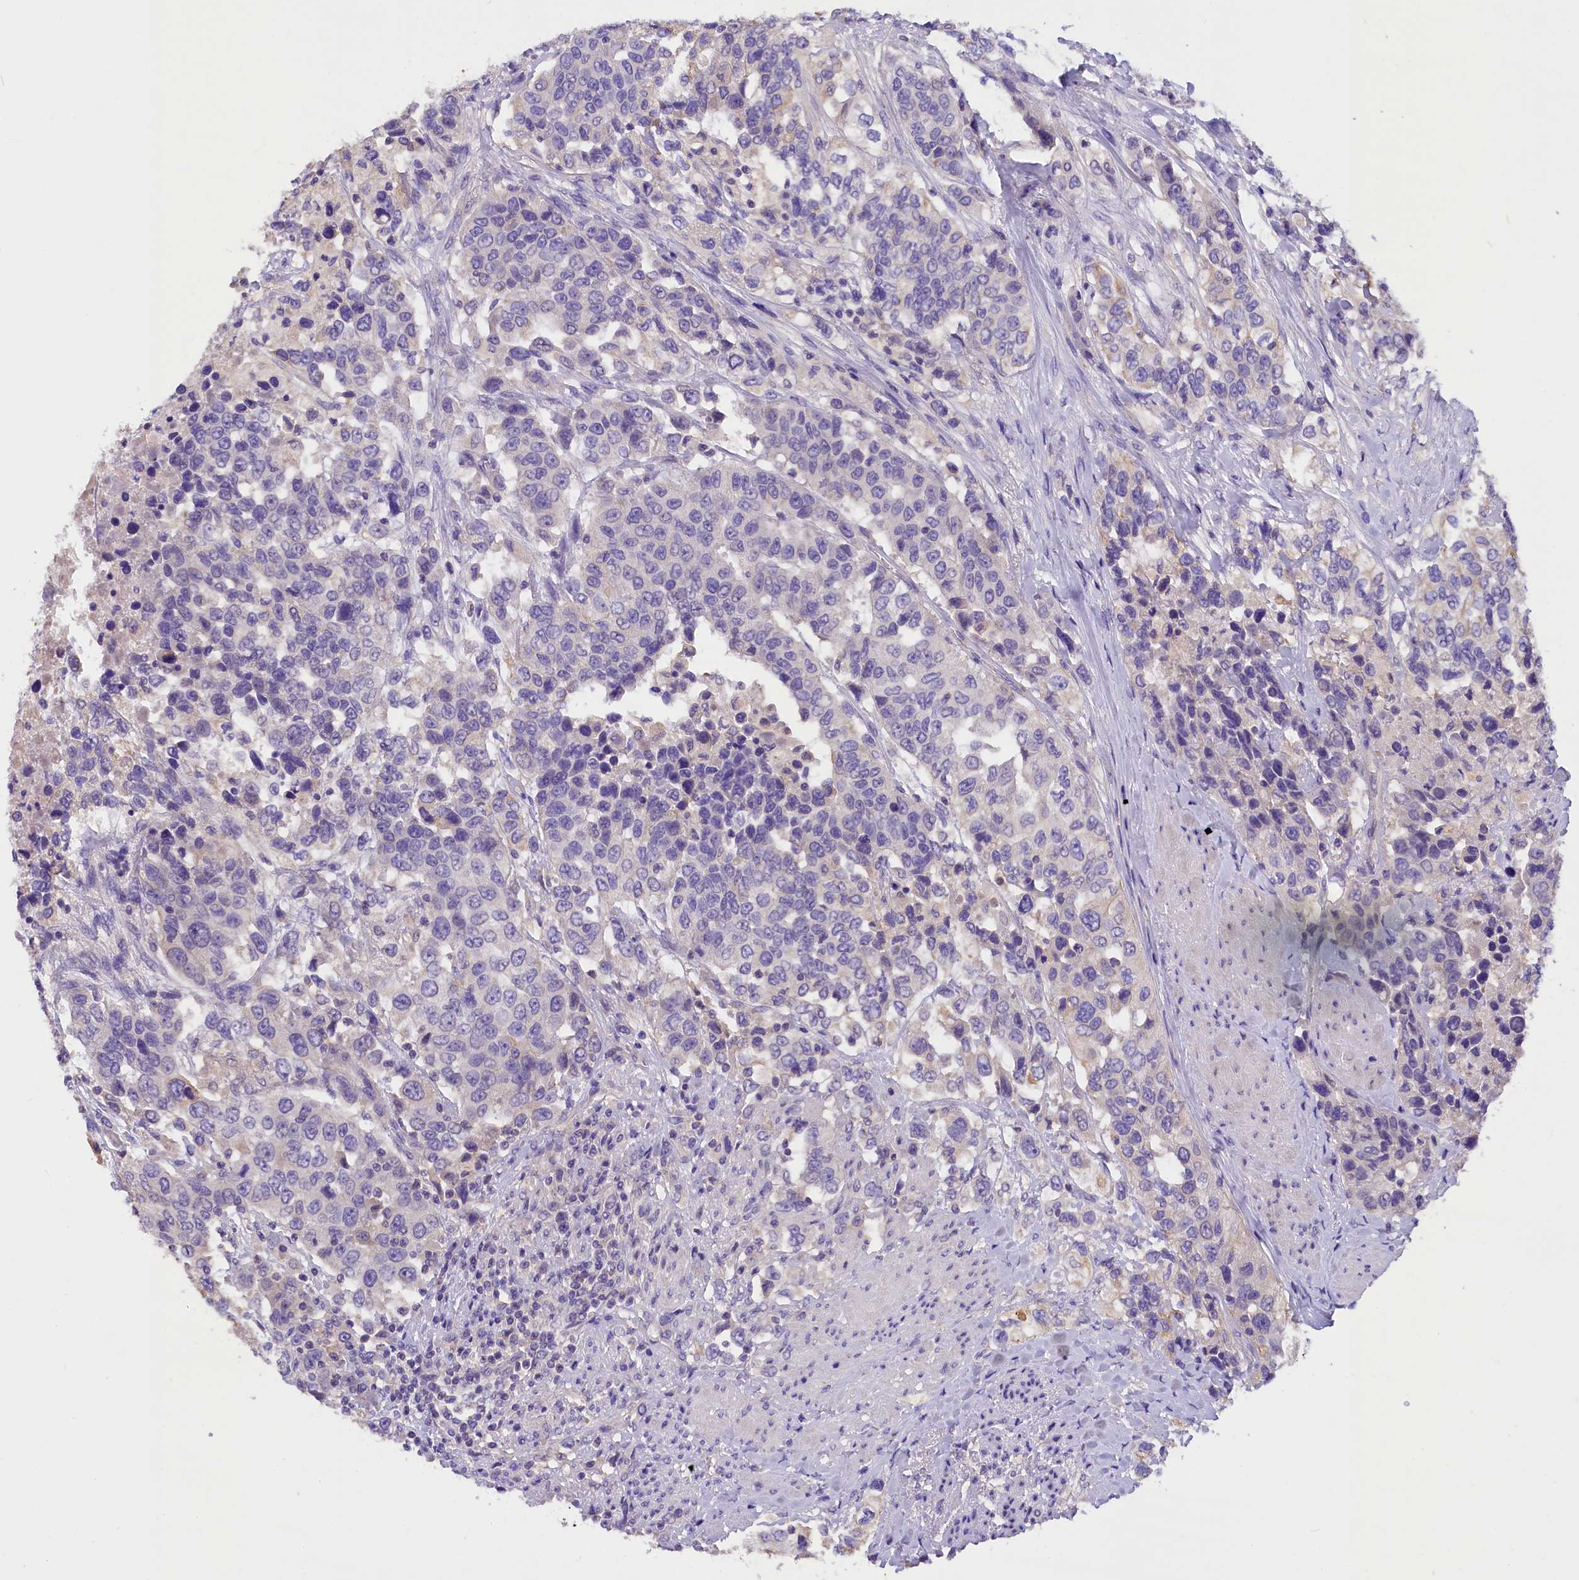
{"staining": {"intensity": "negative", "quantity": "none", "location": "none"}, "tissue": "urothelial cancer", "cell_type": "Tumor cells", "image_type": "cancer", "snomed": [{"axis": "morphology", "description": "Urothelial carcinoma, High grade"}, {"axis": "topography", "description": "Urinary bladder"}], "caption": "High power microscopy photomicrograph of an IHC photomicrograph of high-grade urothelial carcinoma, revealing no significant staining in tumor cells.", "gene": "AP3B2", "patient": {"sex": "female", "age": 80}}